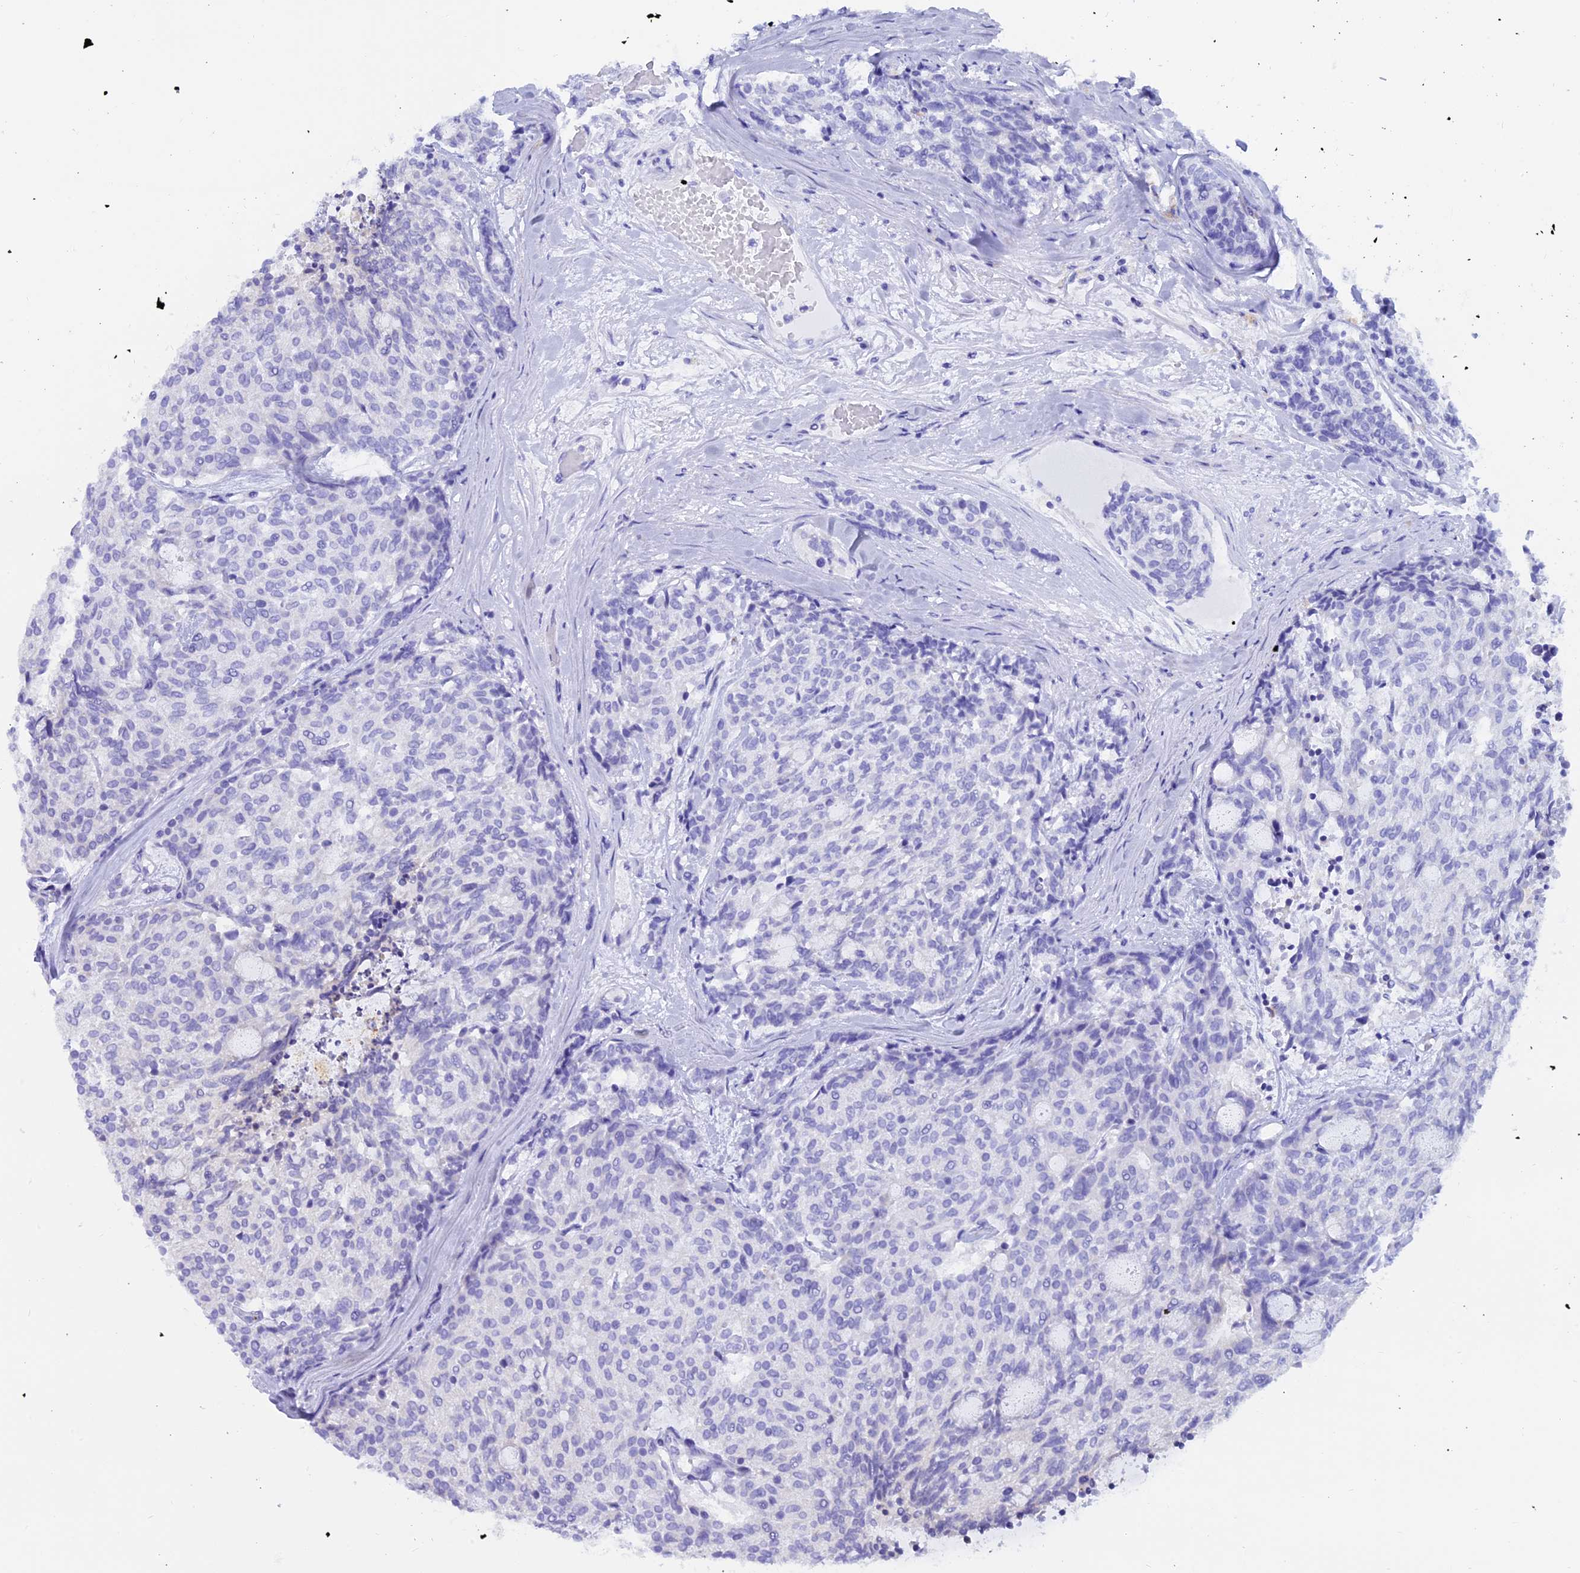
{"staining": {"intensity": "negative", "quantity": "none", "location": "none"}, "tissue": "carcinoid", "cell_type": "Tumor cells", "image_type": "cancer", "snomed": [{"axis": "morphology", "description": "Carcinoid, malignant, NOS"}, {"axis": "topography", "description": "Pancreas"}], "caption": "Tumor cells show no significant expression in malignant carcinoid. (DAB (3,3'-diaminobenzidine) IHC visualized using brightfield microscopy, high magnification).", "gene": "LYPD6", "patient": {"sex": "female", "age": 54}}